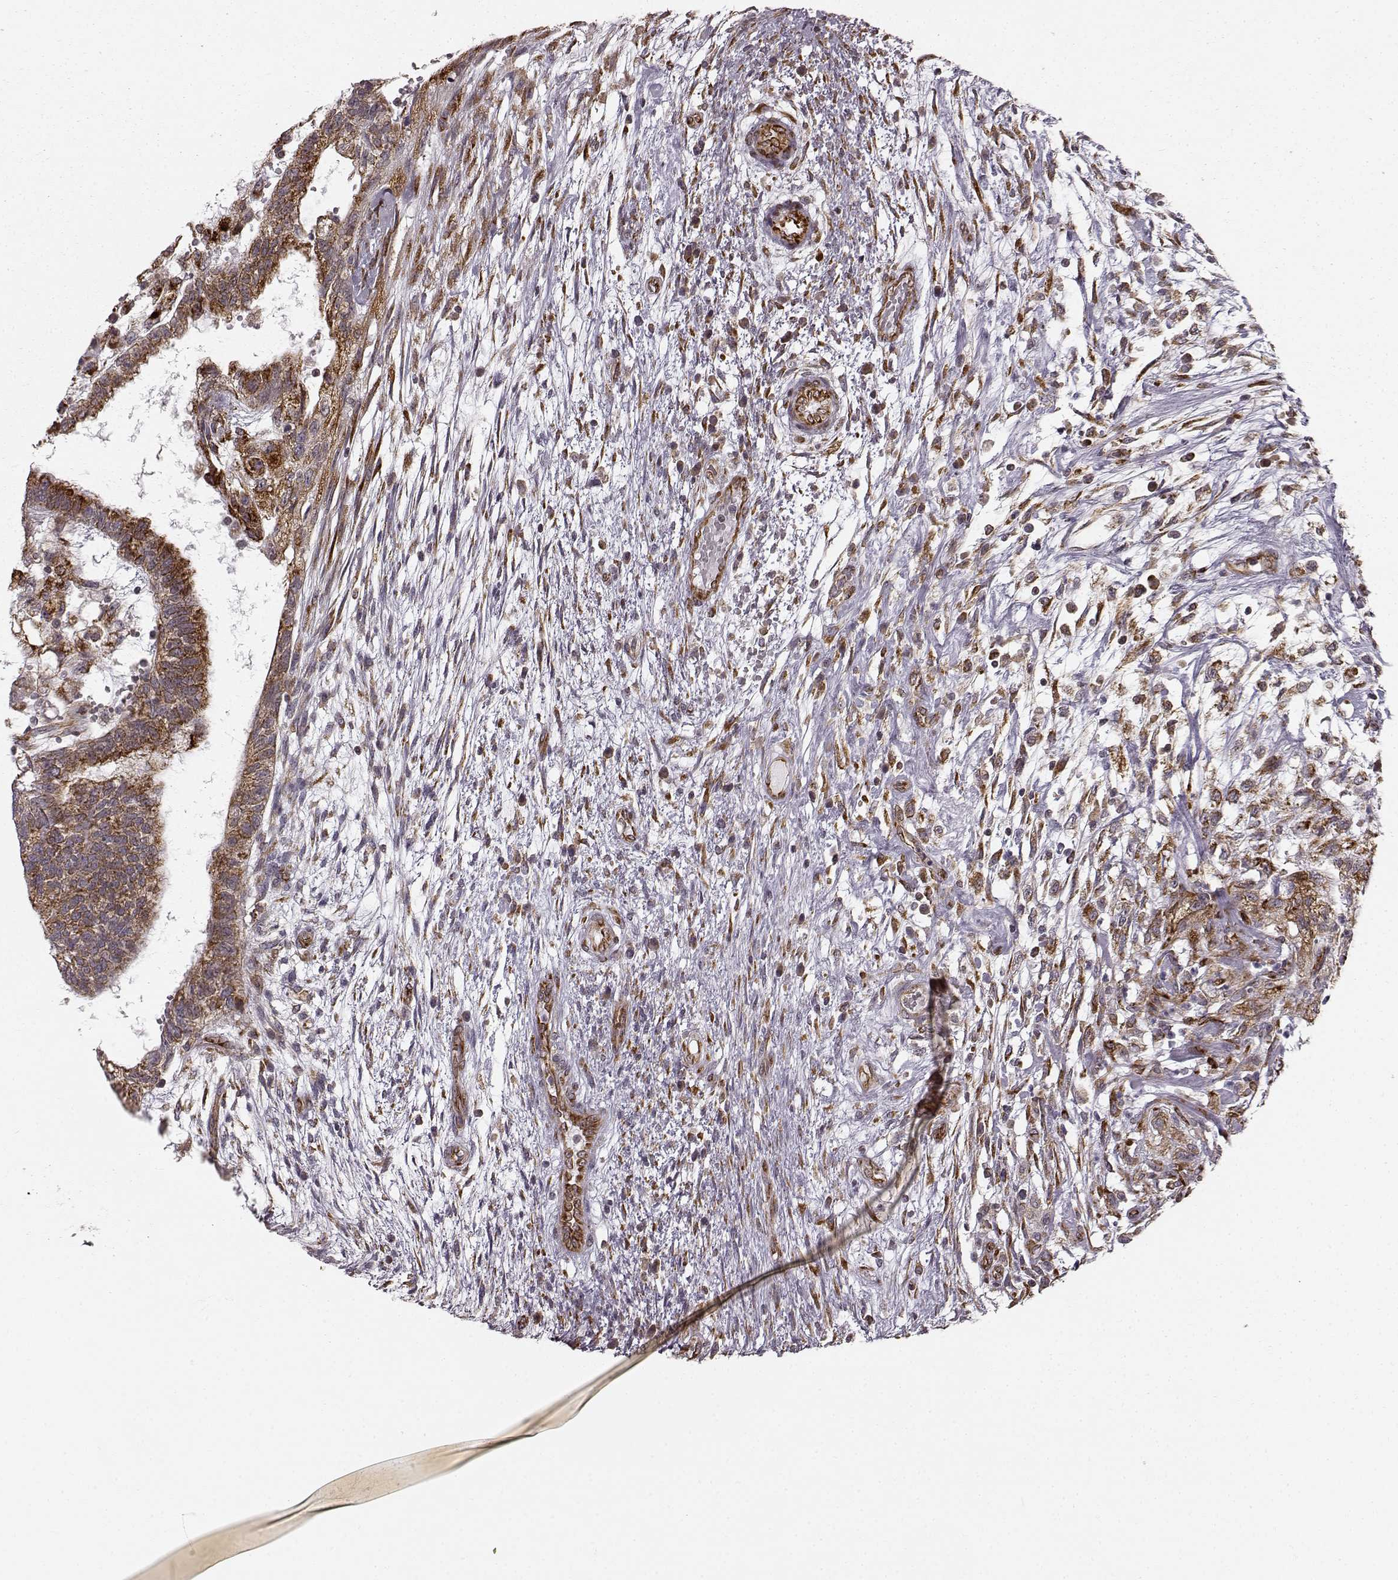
{"staining": {"intensity": "strong", "quantity": ">75%", "location": "cytoplasmic/membranous"}, "tissue": "testis cancer", "cell_type": "Tumor cells", "image_type": "cancer", "snomed": [{"axis": "morphology", "description": "Normal tissue, NOS"}, {"axis": "morphology", "description": "Carcinoma, Embryonal, NOS"}, {"axis": "topography", "description": "Testis"}, {"axis": "topography", "description": "Epididymis"}], "caption": "Testis cancer stained for a protein exhibits strong cytoplasmic/membranous positivity in tumor cells.", "gene": "TMEM14A", "patient": {"sex": "male", "age": 32}}